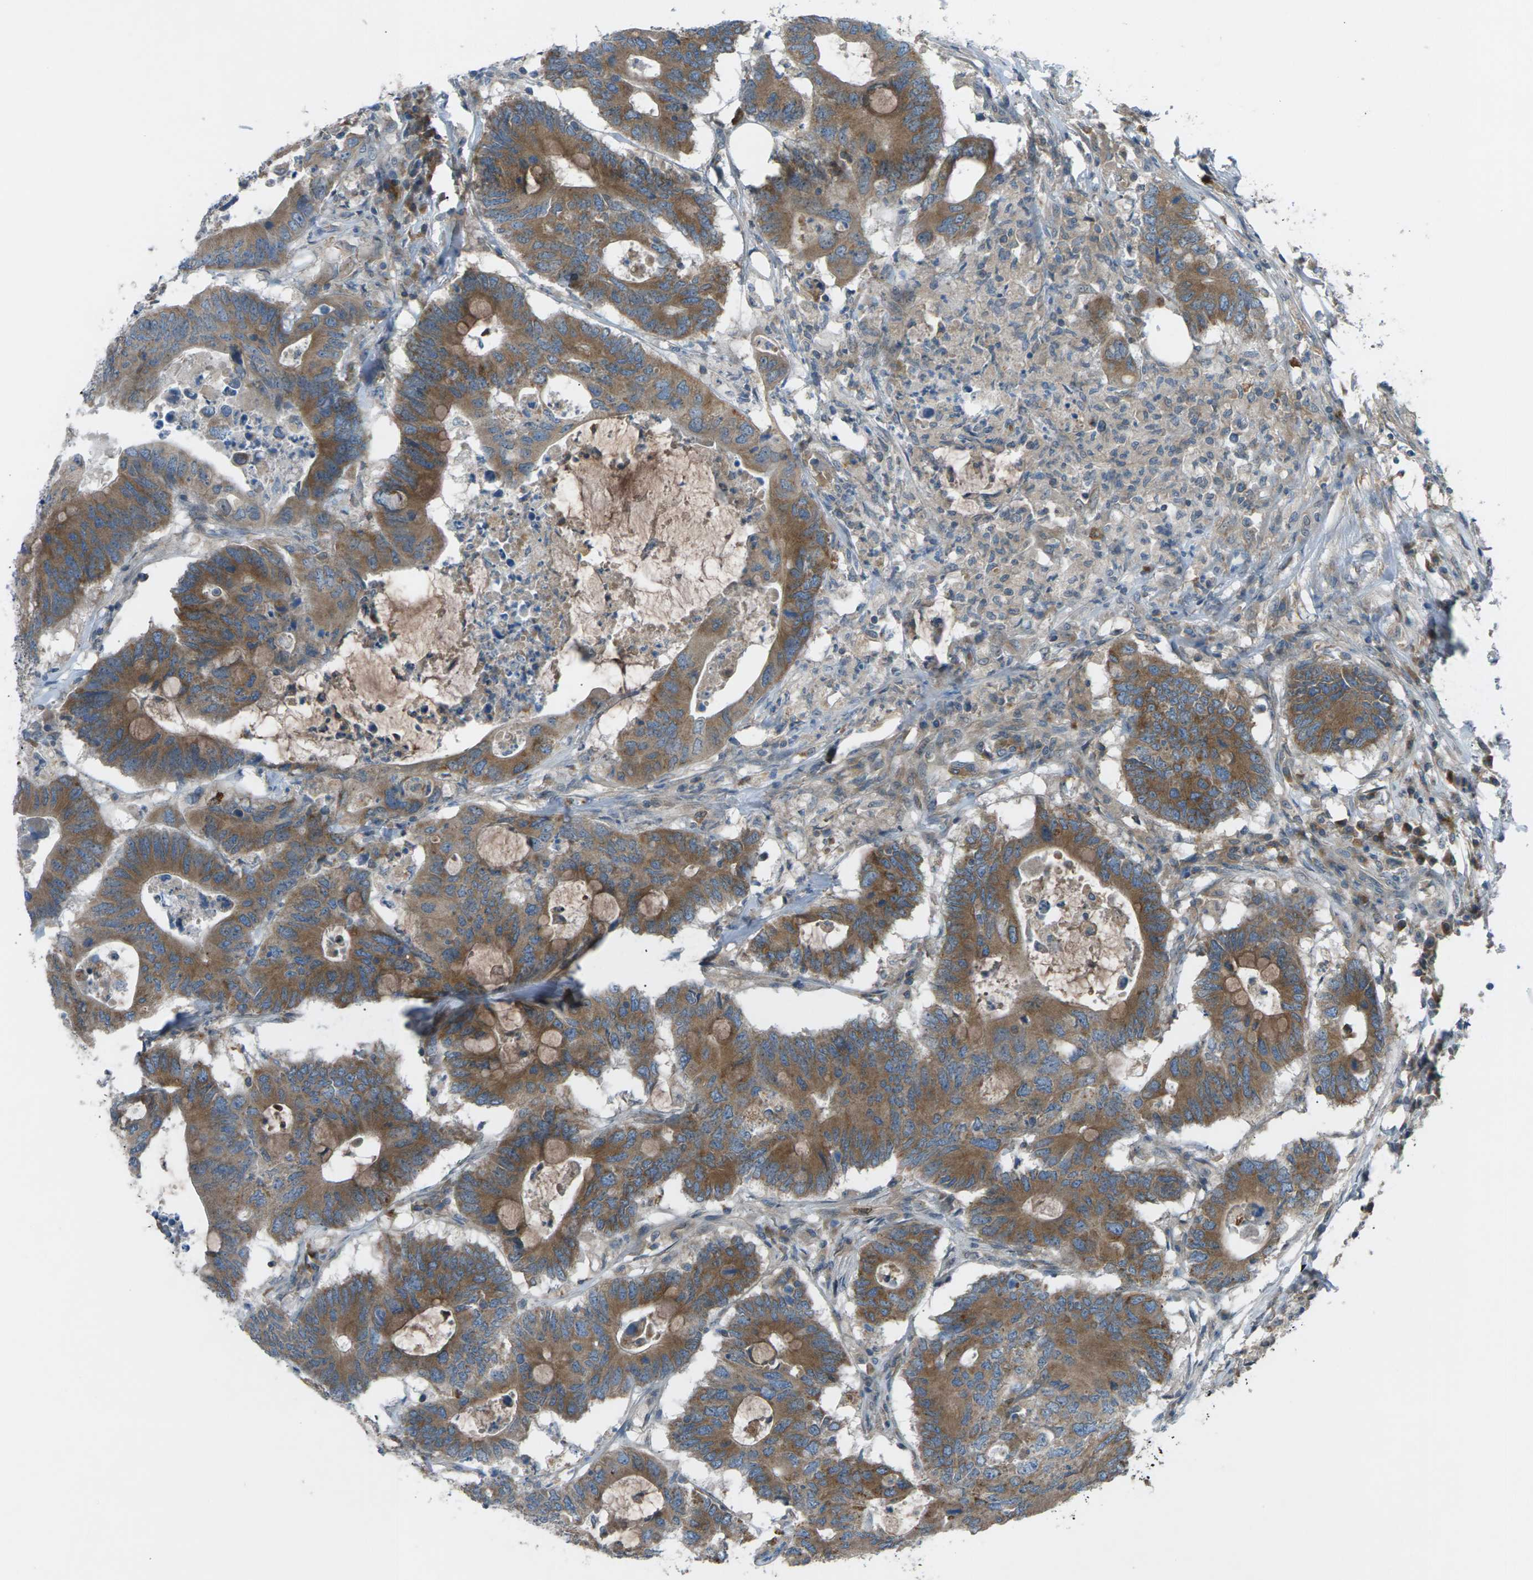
{"staining": {"intensity": "moderate", "quantity": ">75%", "location": "cytoplasmic/membranous"}, "tissue": "colorectal cancer", "cell_type": "Tumor cells", "image_type": "cancer", "snomed": [{"axis": "morphology", "description": "Adenocarcinoma, NOS"}, {"axis": "topography", "description": "Colon"}], "caption": "Moderate cytoplasmic/membranous protein expression is present in about >75% of tumor cells in colorectal adenocarcinoma.", "gene": "DYRK1A", "patient": {"sex": "male", "age": 71}}